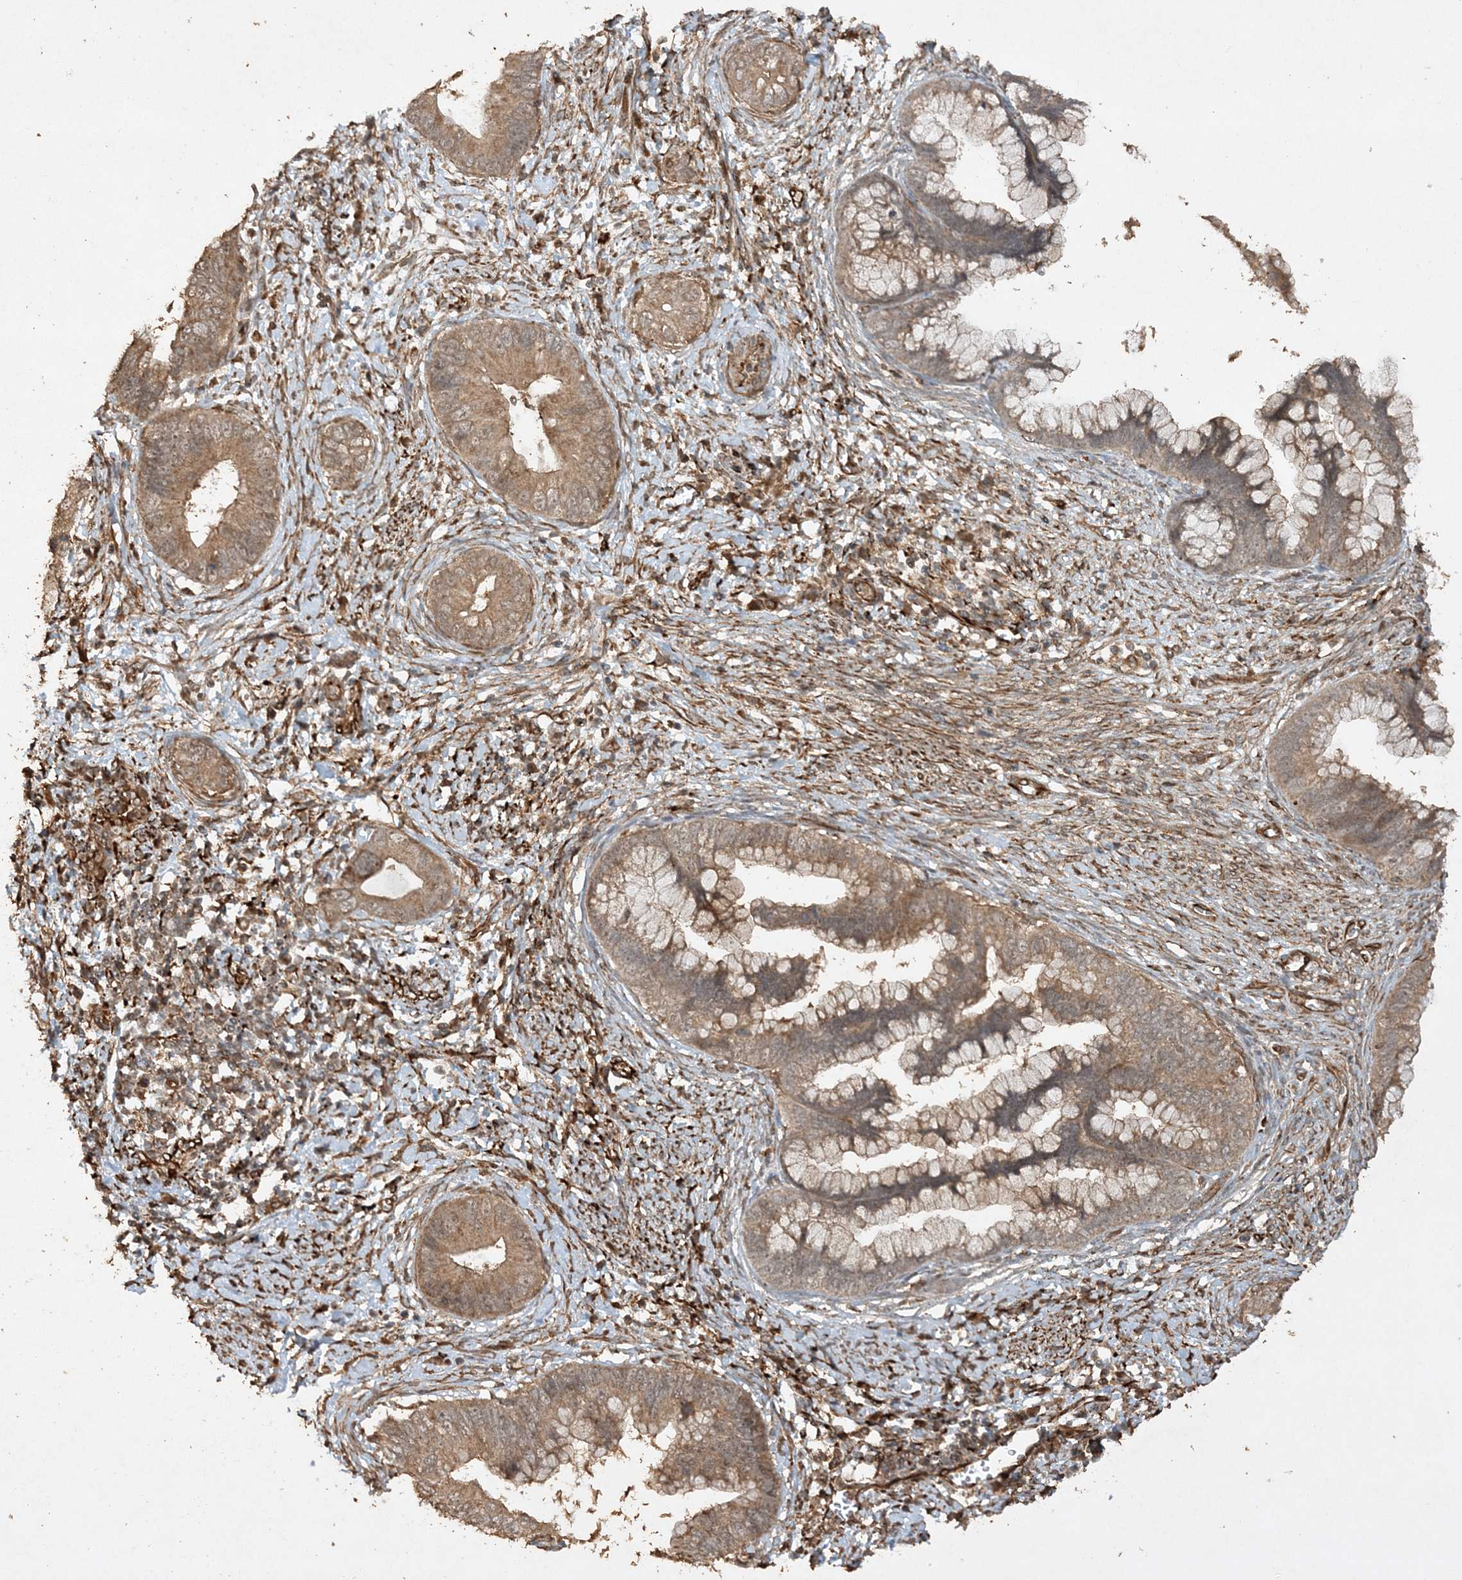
{"staining": {"intensity": "moderate", "quantity": ">75%", "location": "cytoplasmic/membranous"}, "tissue": "cervical cancer", "cell_type": "Tumor cells", "image_type": "cancer", "snomed": [{"axis": "morphology", "description": "Adenocarcinoma, NOS"}, {"axis": "topography", "description": "Cervix"}], "caption": "The micrograph demonstrates staining of cervical cancer (adenocarcinoma), revealing moderate cytoplasmic/membranous protein expression (brown color) within tumor cells.", "gene": "AVPI1", "patient": {"sex": "female", "age": 44}}